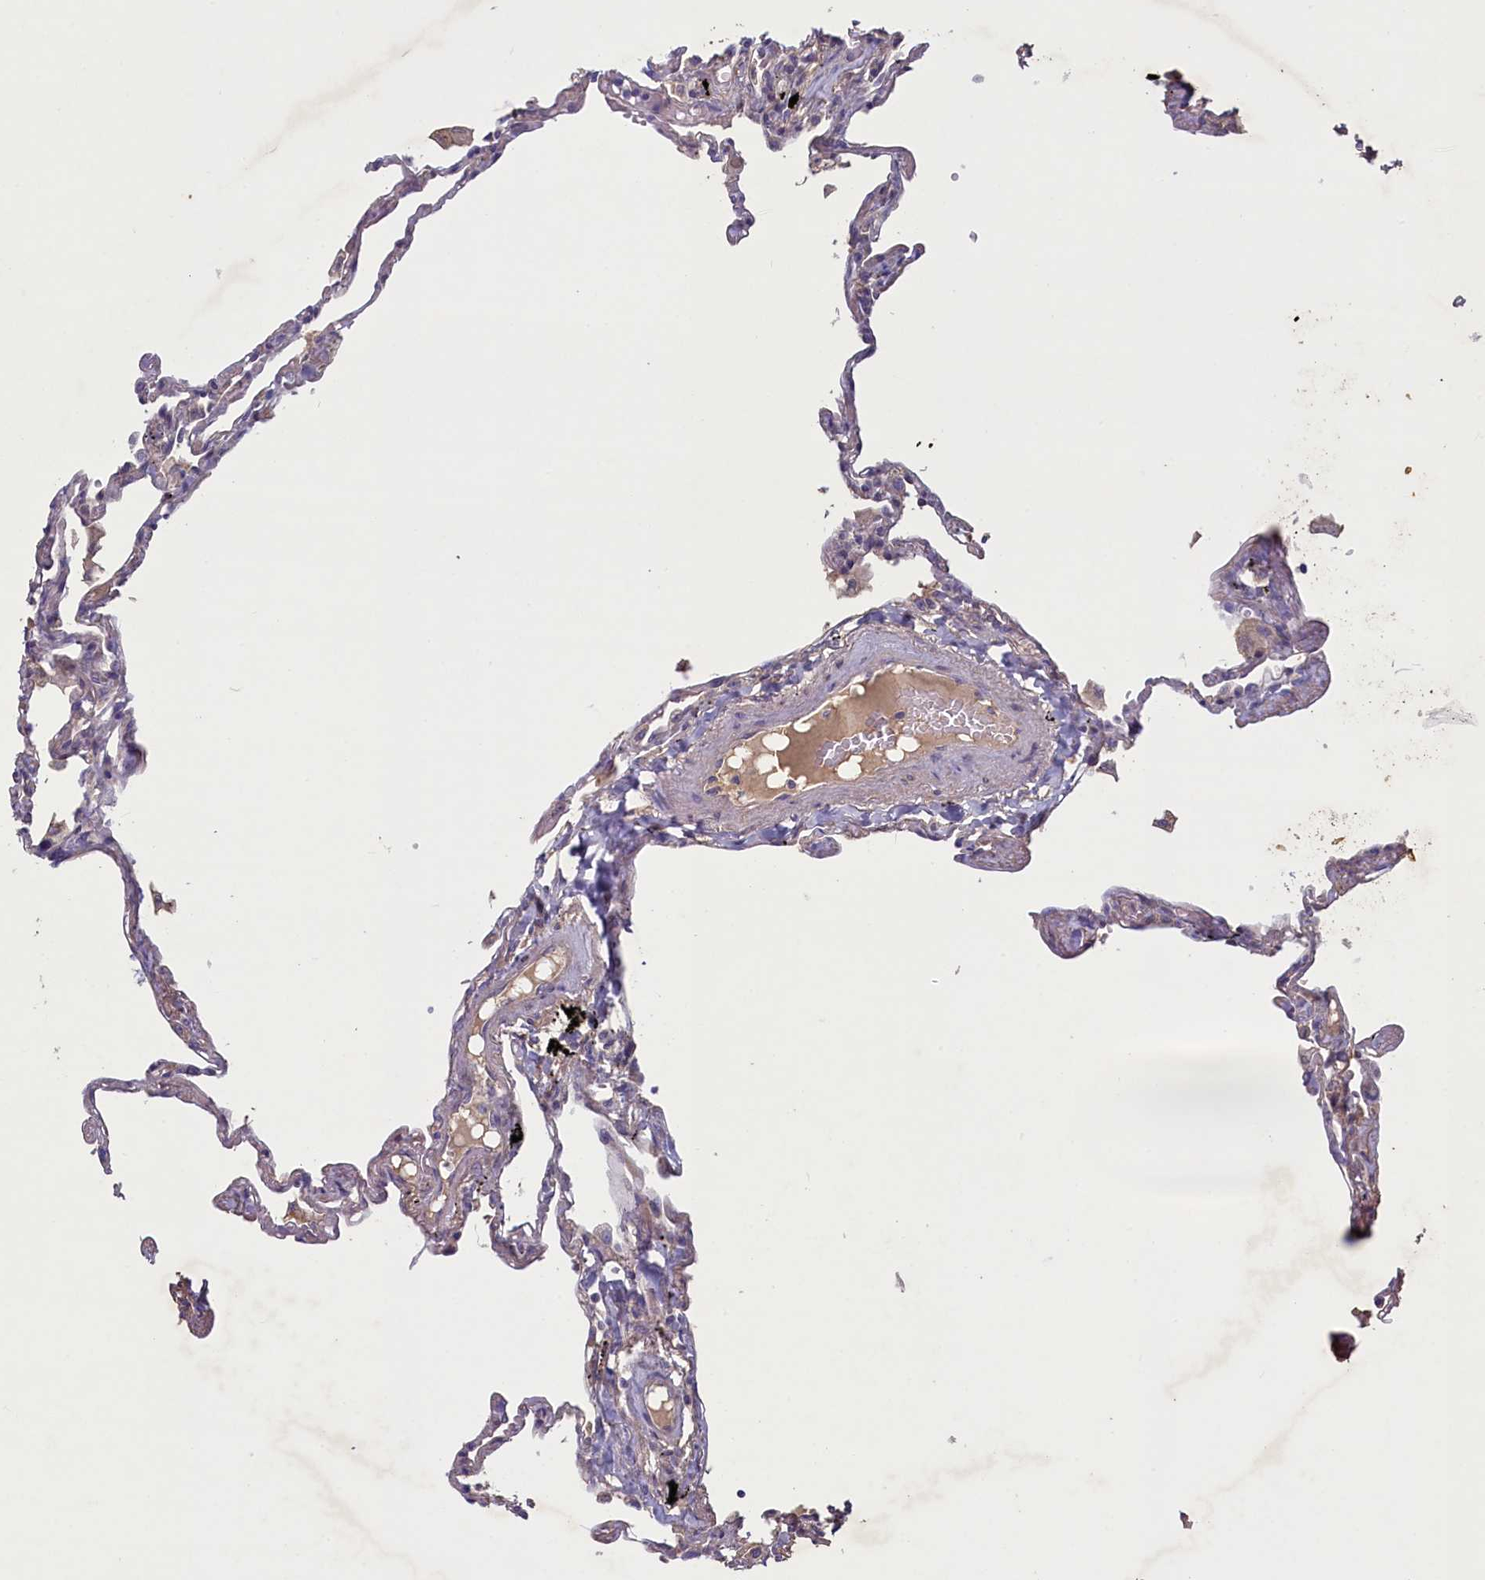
{"staining": {"intensity": "moderate", "quantity": "<25%", "location": "cytoplasmic/membranous"}, "tissue": "lung", "cell_type": "Alveolar cells", "image_type": "normal", "snomed": [{"axis": "morphology", "description": "Normal tissue, NOS"}, {"axis": "topography", "description": "Lung"}], "caption": "Approximately <25% of alveolar cells in normal lung exhibit moderate cytoplasmic/membranous protein positivity as visualized by brown immunohistochemical staining.", "gene": "ATF7IP2", "patient": {"sex": "female", "age": 67}}